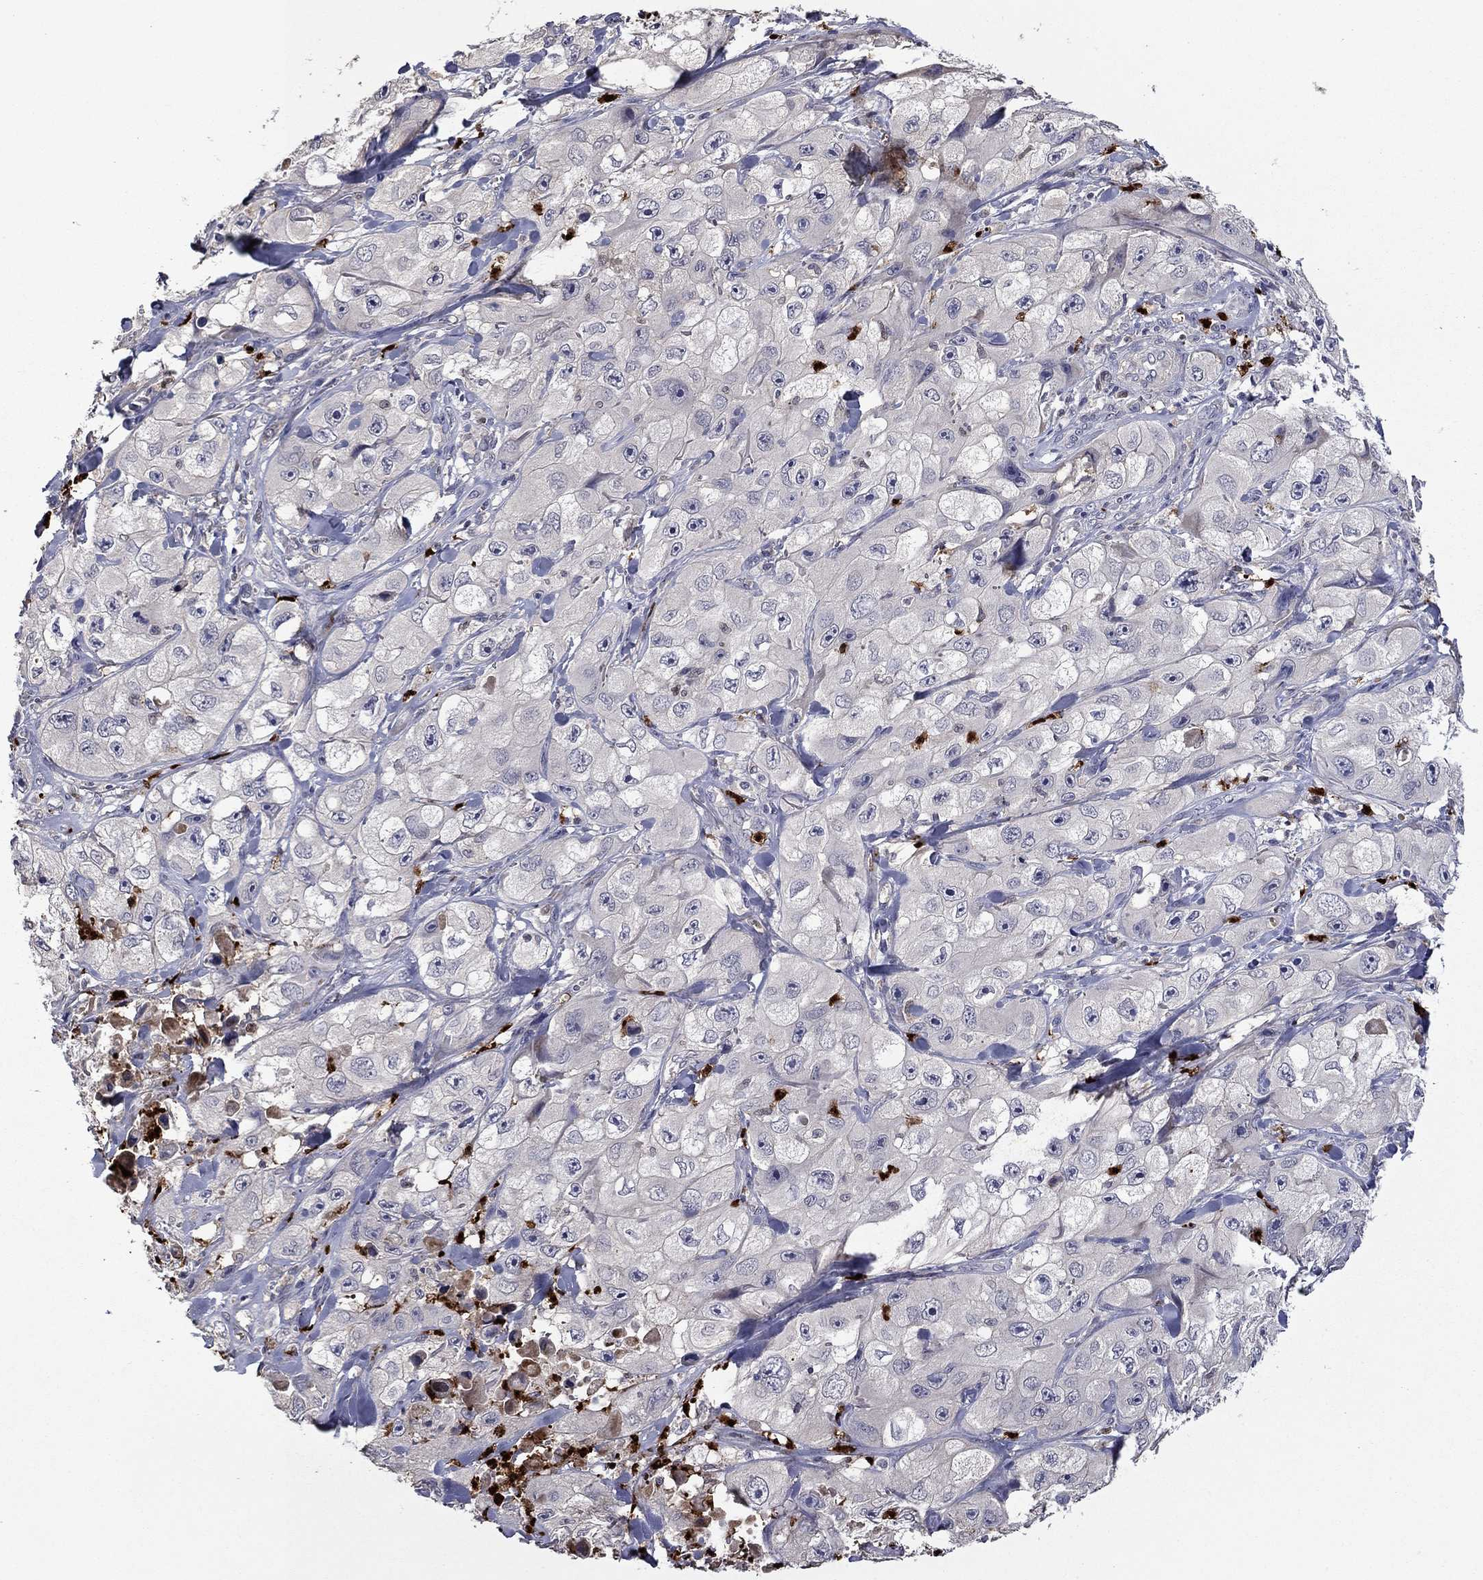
{"staining": {"intensity": "negative", "quantity": "none", "location": "none"}, "tissue": "skin cancer", "cell_type": "Tumor cells", "image_type": "cancer", "snomed": [{"axis": "morphology", "description": "Squamous cell carcinoma, NOS"}, {"axis": "topography", "description": "Skin"}, {"axis": "topography", "description": "Subcutis"}], "caption": "Immunohistochemistry (IHC) image of neoplastic tissue: human skin cancer stained with DAB (3,3'-diaminobenzidine) exhibits no significant protein expression in tumor cells.", "gene": "SATB1", "patient": {"sex": "male", "age": 73}}